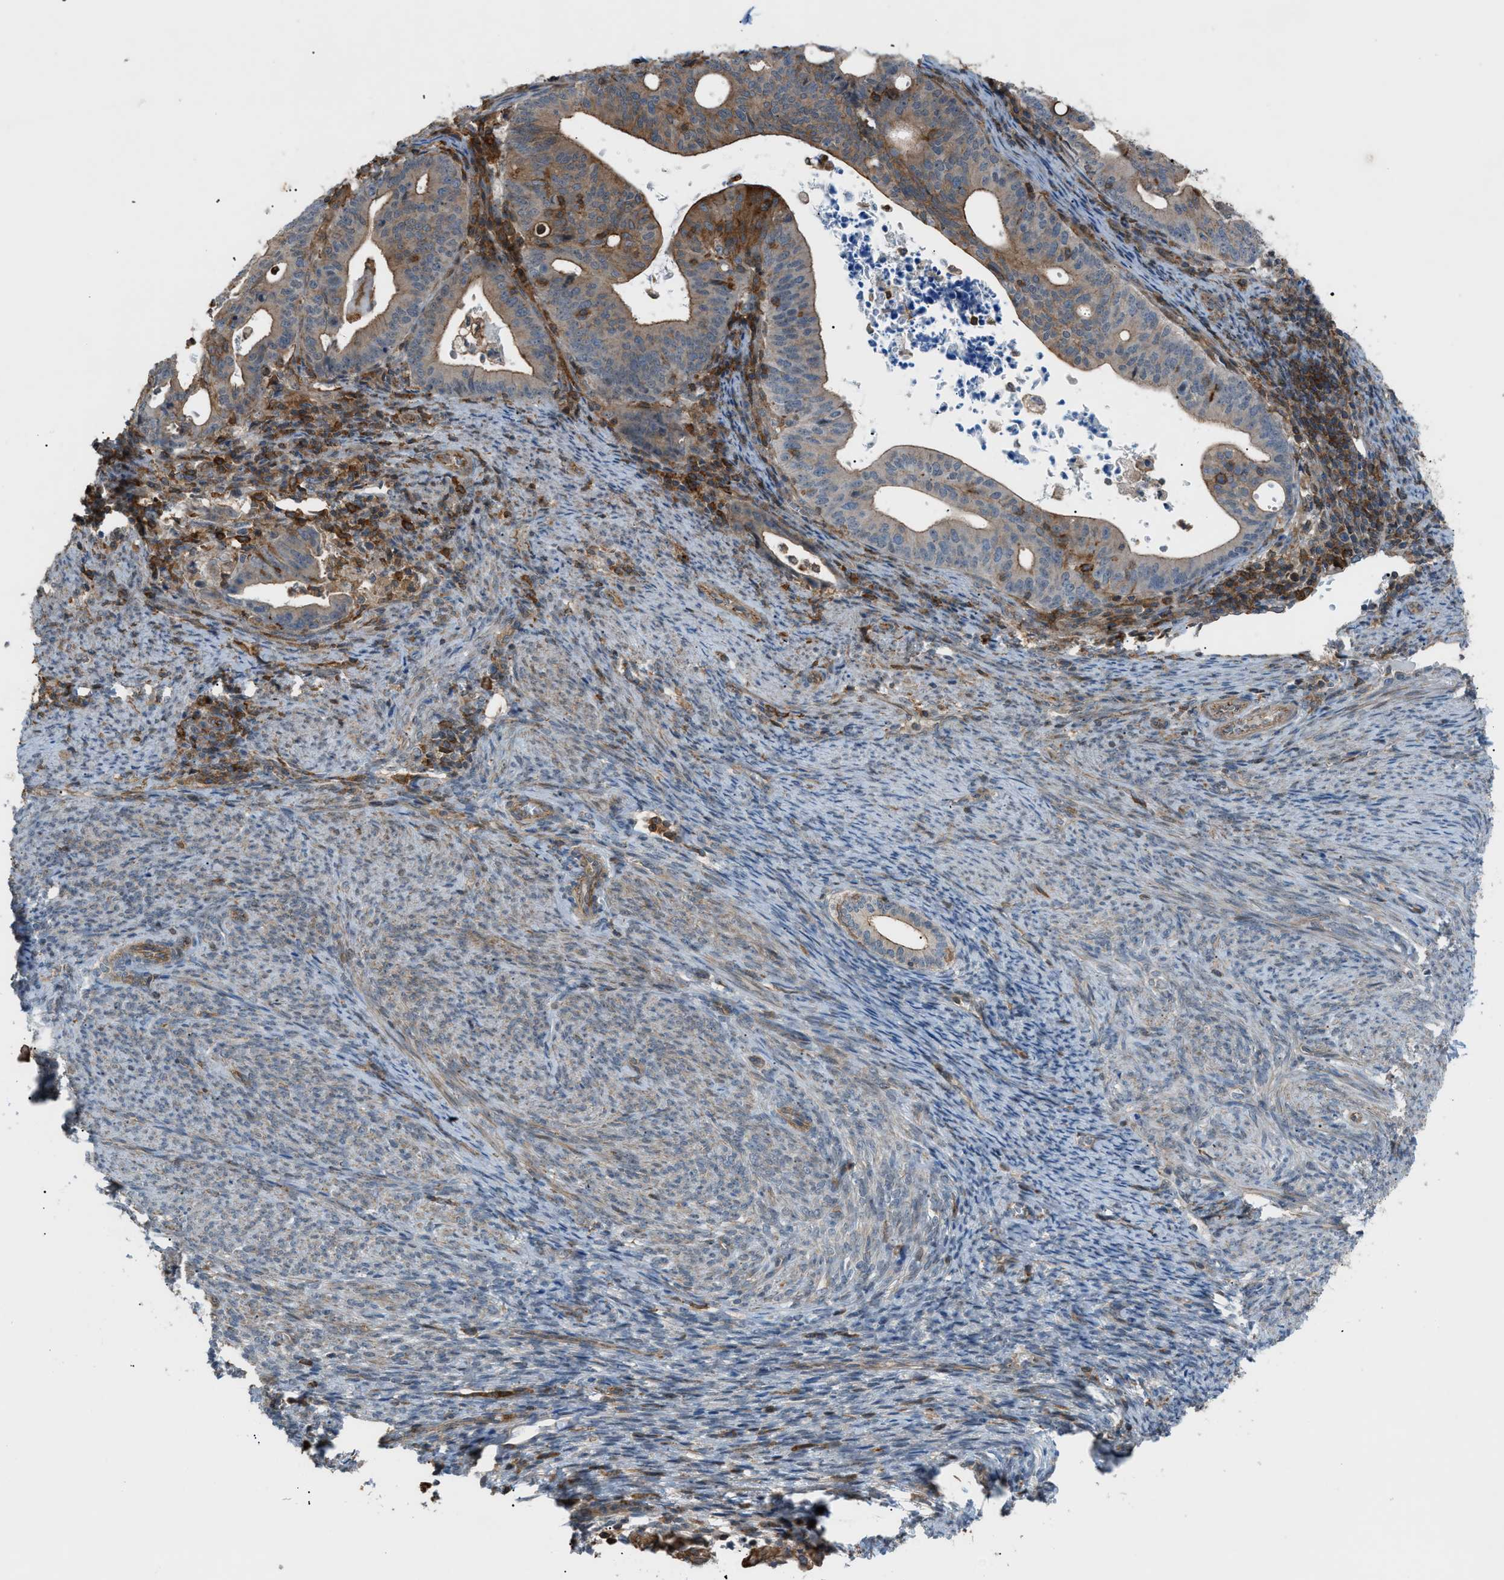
{"staining": {"intensity": "moderate", "quantity": ">75%", "location": "cytoplasmic/membranous"}, "tissue": "endometrial cancer", "cell_type": "Tumor cells", "image_type": "cancer", "snomed": [{"axis": "morphology", "description": "Adenocarcinoma, NOS"}, {"axis": "topography", "description": "Uterus"}], "caption": "A brown stain shows moderate cytoplasmic/membranous staining of a protein in endometrial adenocarcinoma tumor cells. (brown staining indicates protein expression, while blue staining denotes nuclei).", "gene": "DYRK1A", "patient": {"sex": "female", "age": 83}}